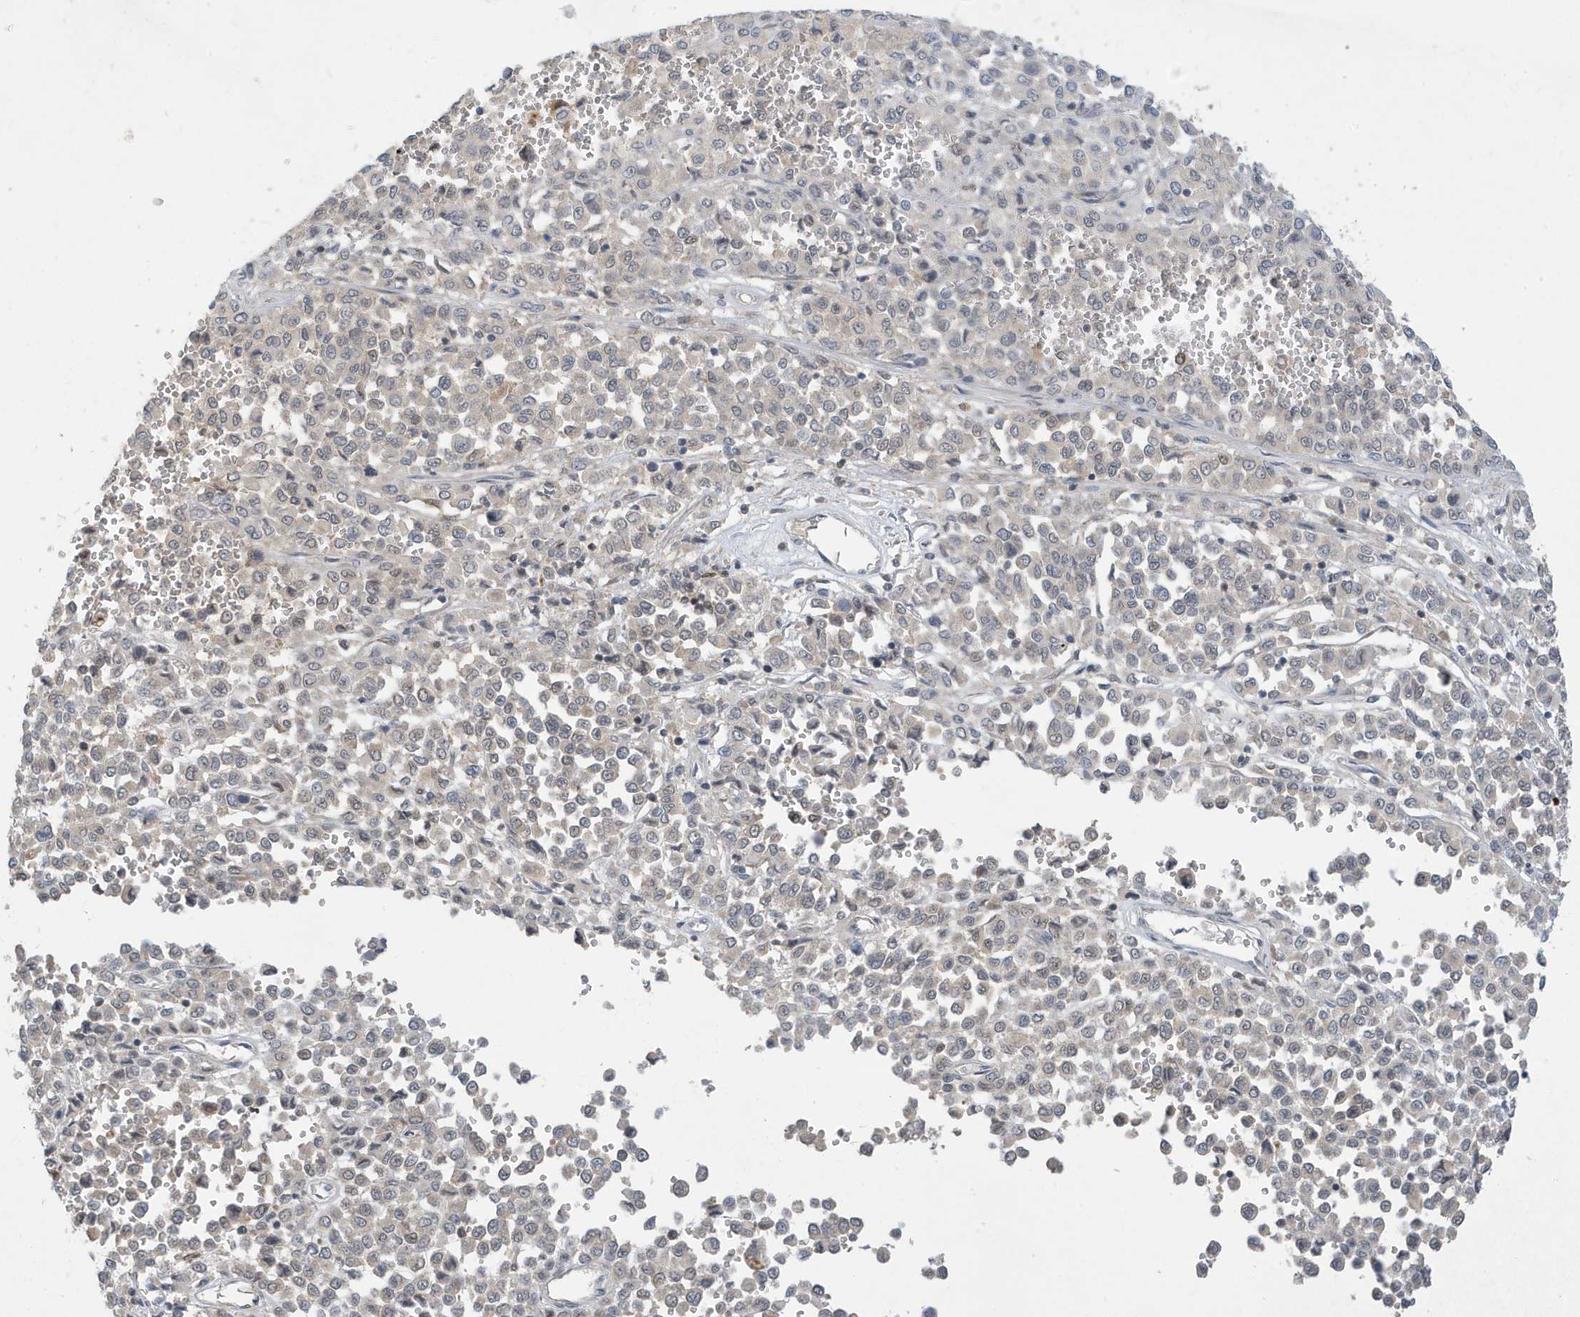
{"staining": {"intensity": "negative", "quantity": "none", "location": "none"}, "tissue": "melanoma", "cell_type": "Tumor cells", "image_type": "cancer", "snomed": [{"axis": "morphology", "description": "Malignant melanoma, Metastatic site"}, {"axis": "topography", "description": "Pancreas"}], "caption": "Malignant melanoma (metastatic site) stained for a protein using IHC demonstrates no expression tumor cells.", "gene": "NCOA7", "patient": {"sex": "female", "age": 30}}